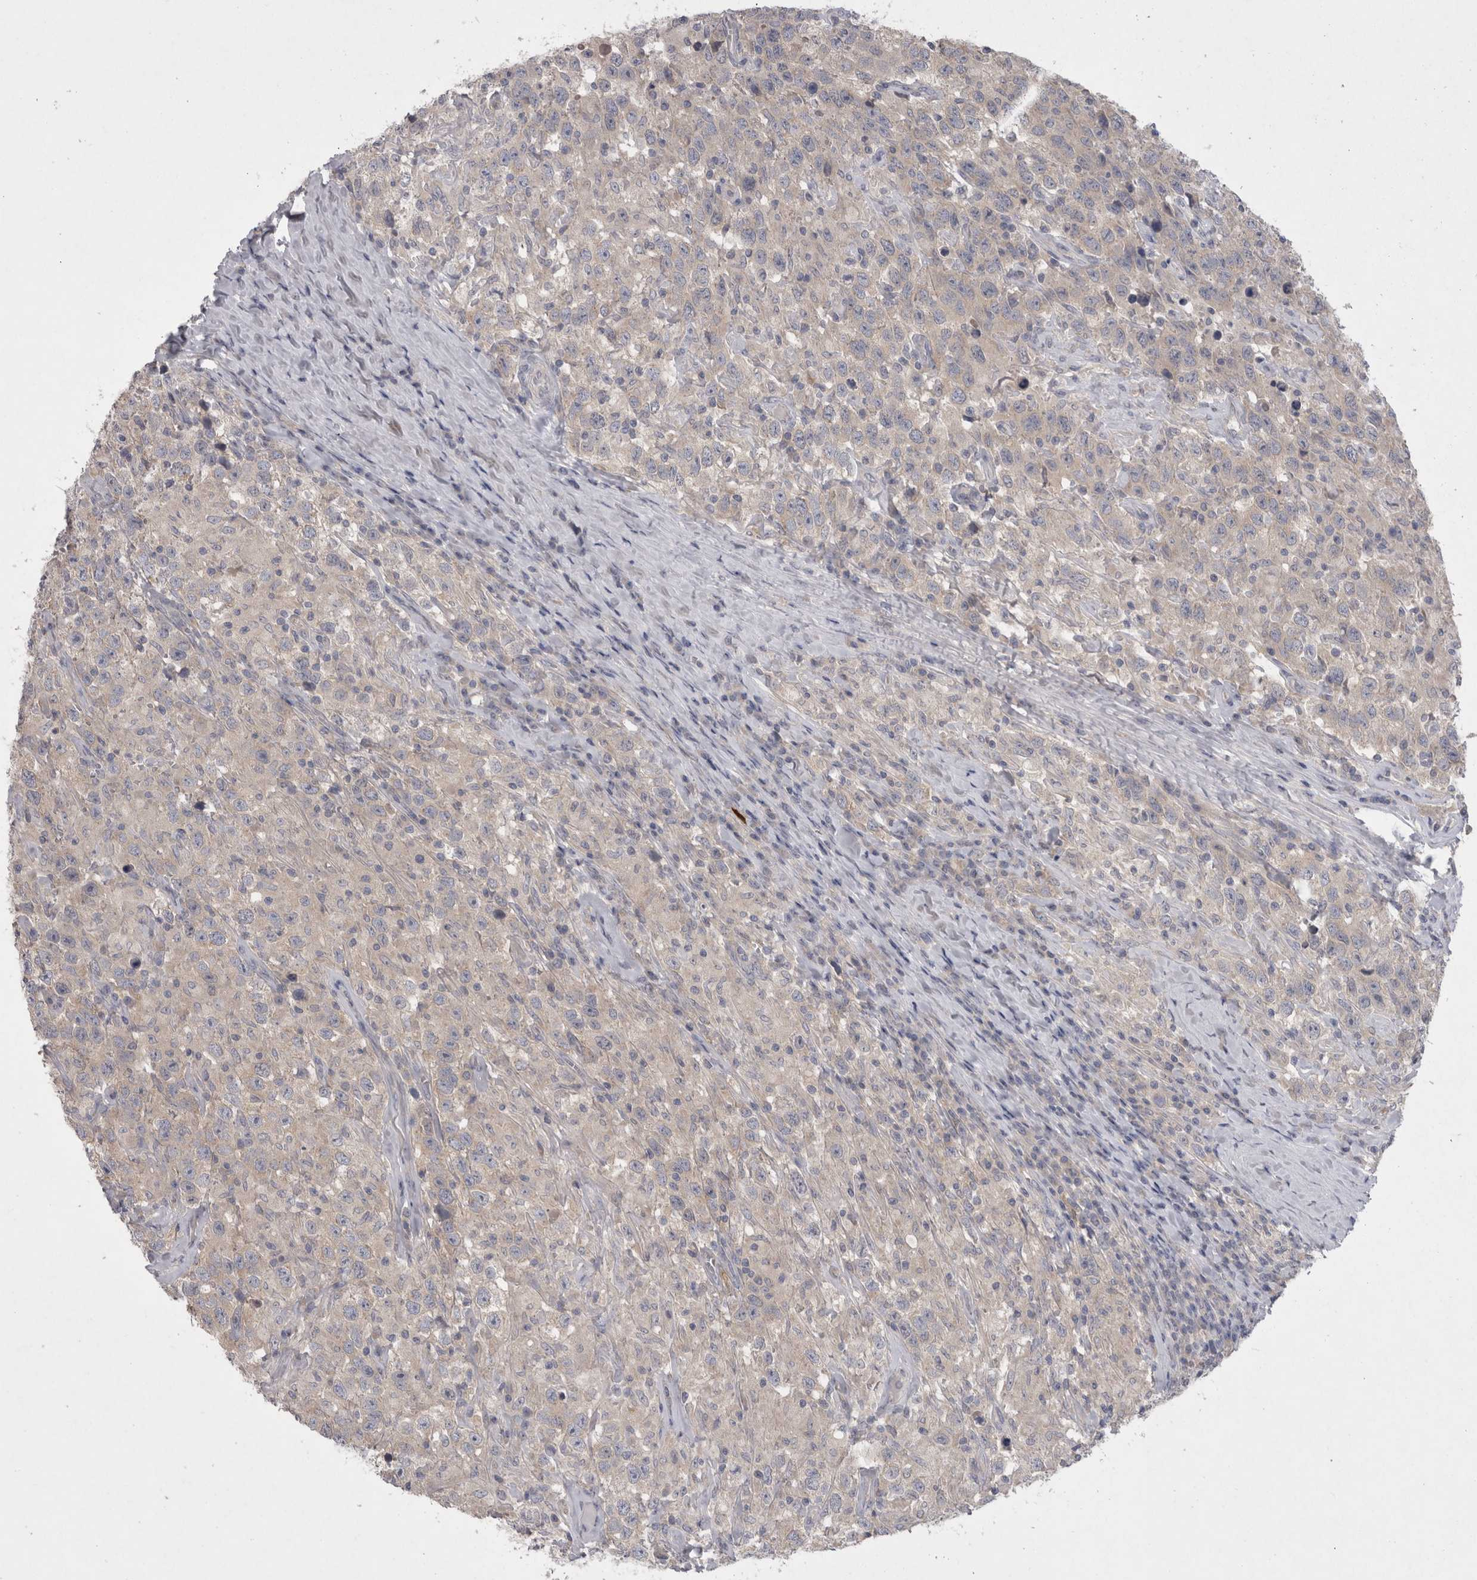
{"staining": {"intensity": "weak", "quantity": "25%-75%", "location": "cytoplasmic/membranous"}, "tissue": "testis cancer", "cell_type": "Tumor cells", "image_type": "cancer", "snomed": [{"axis": "morphology", "description": "Seminoma, NOS"}, {"axis": "topography", "description": "Testis"}], "caption": "This is a micrograph of immunohistochemistry (IHC) staining of testis cancer (seminoma), which shows weak positivity in the cytoplasmic/membranous of tumor cells.", "gene": "LRRC40", "patient": {"sex": "male", "age": 41}}